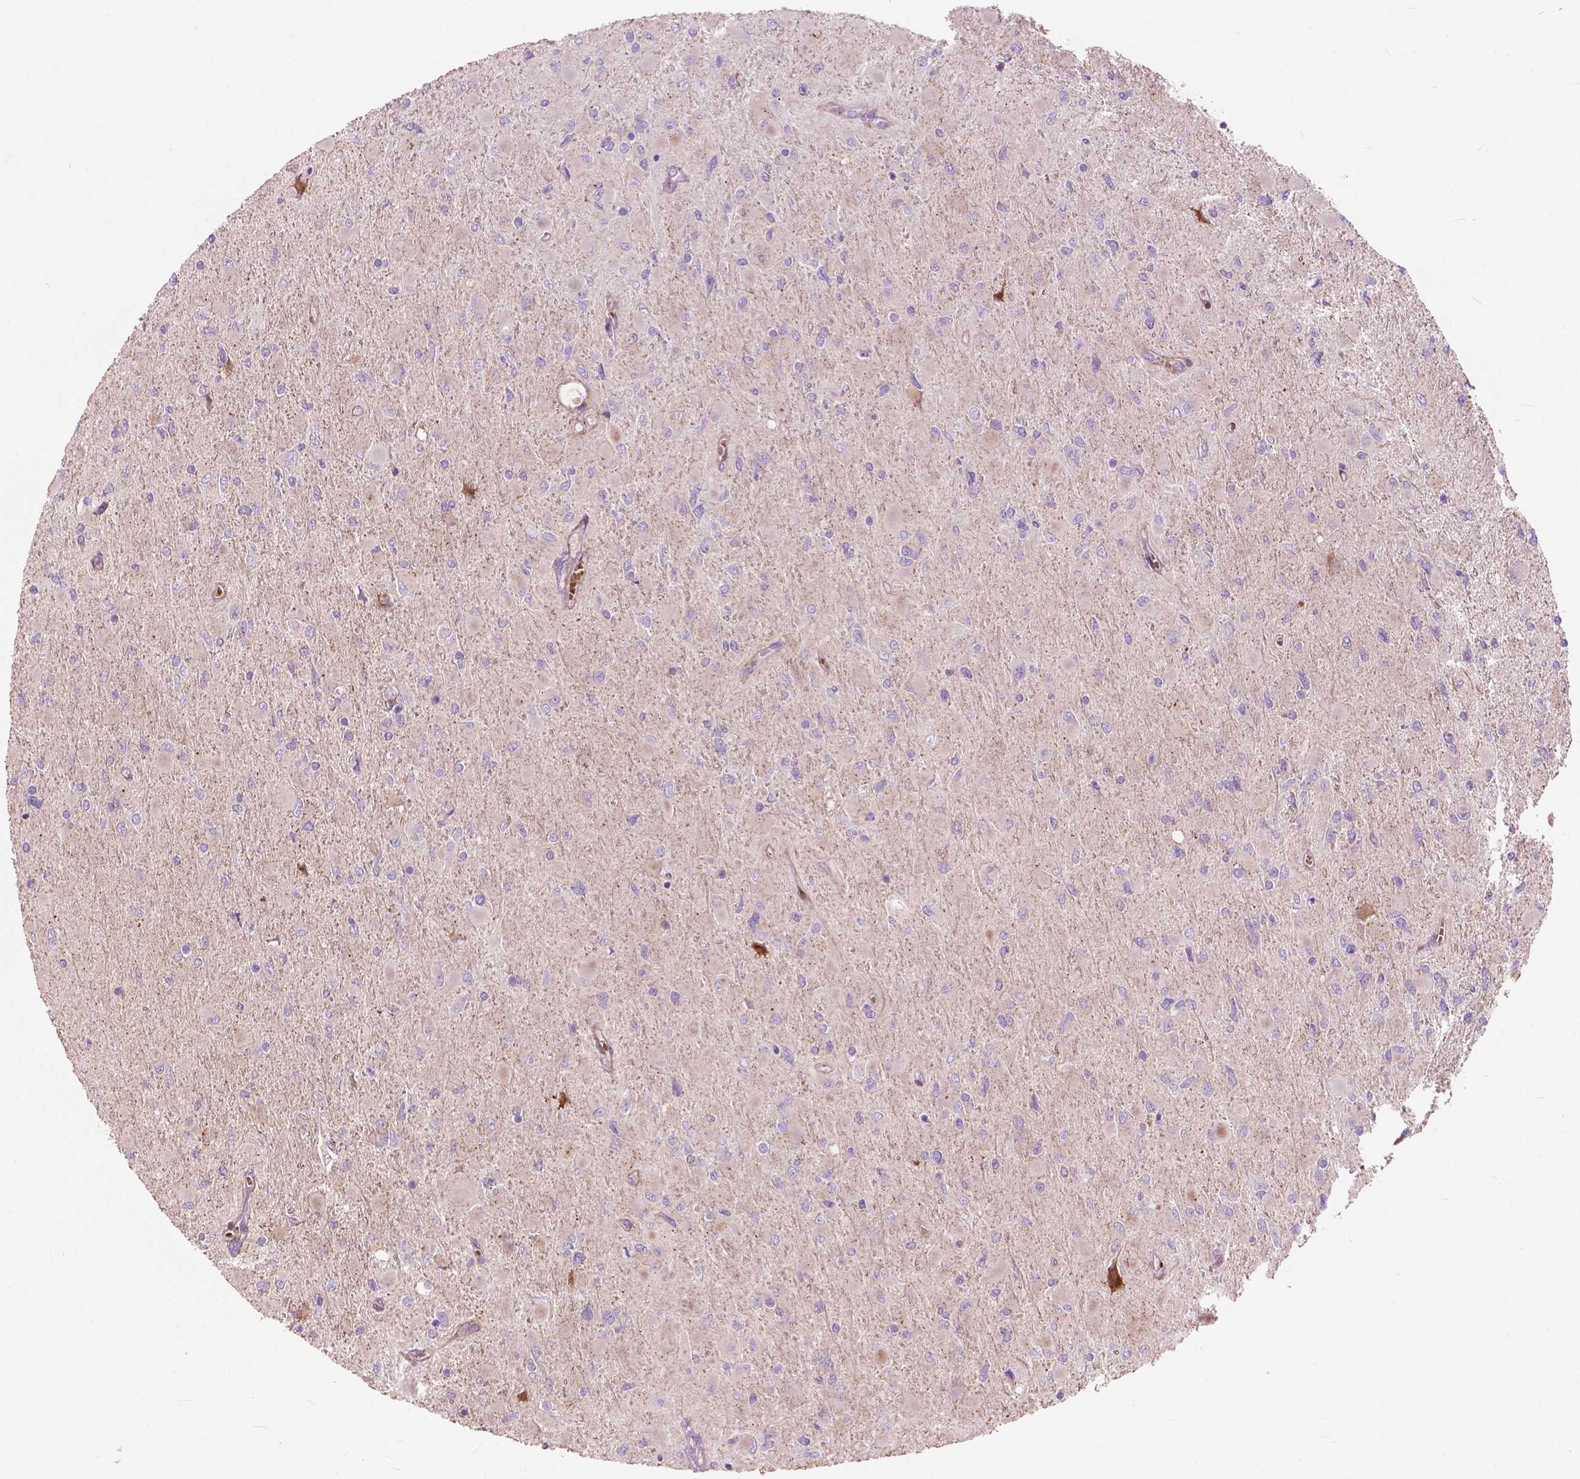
{"staining": {"intensity": "negative", "quantity": "none", "location": "none"}, "tissue": "glioma", "cell_type": "Tumor cells", "image_type": "cancer", "snomed": [{"axis": "morphology", "description": "Glioma, malignant, High grade"}, {"axis": "topography", "description": "Cerebral cortex"}], "caption": "Human malignant glioma (high-grade) stained for a protein using IHC shows no expression in tumor cells.", "gene": "MORN1", "patient": {"sex": "female", "age": 36}}